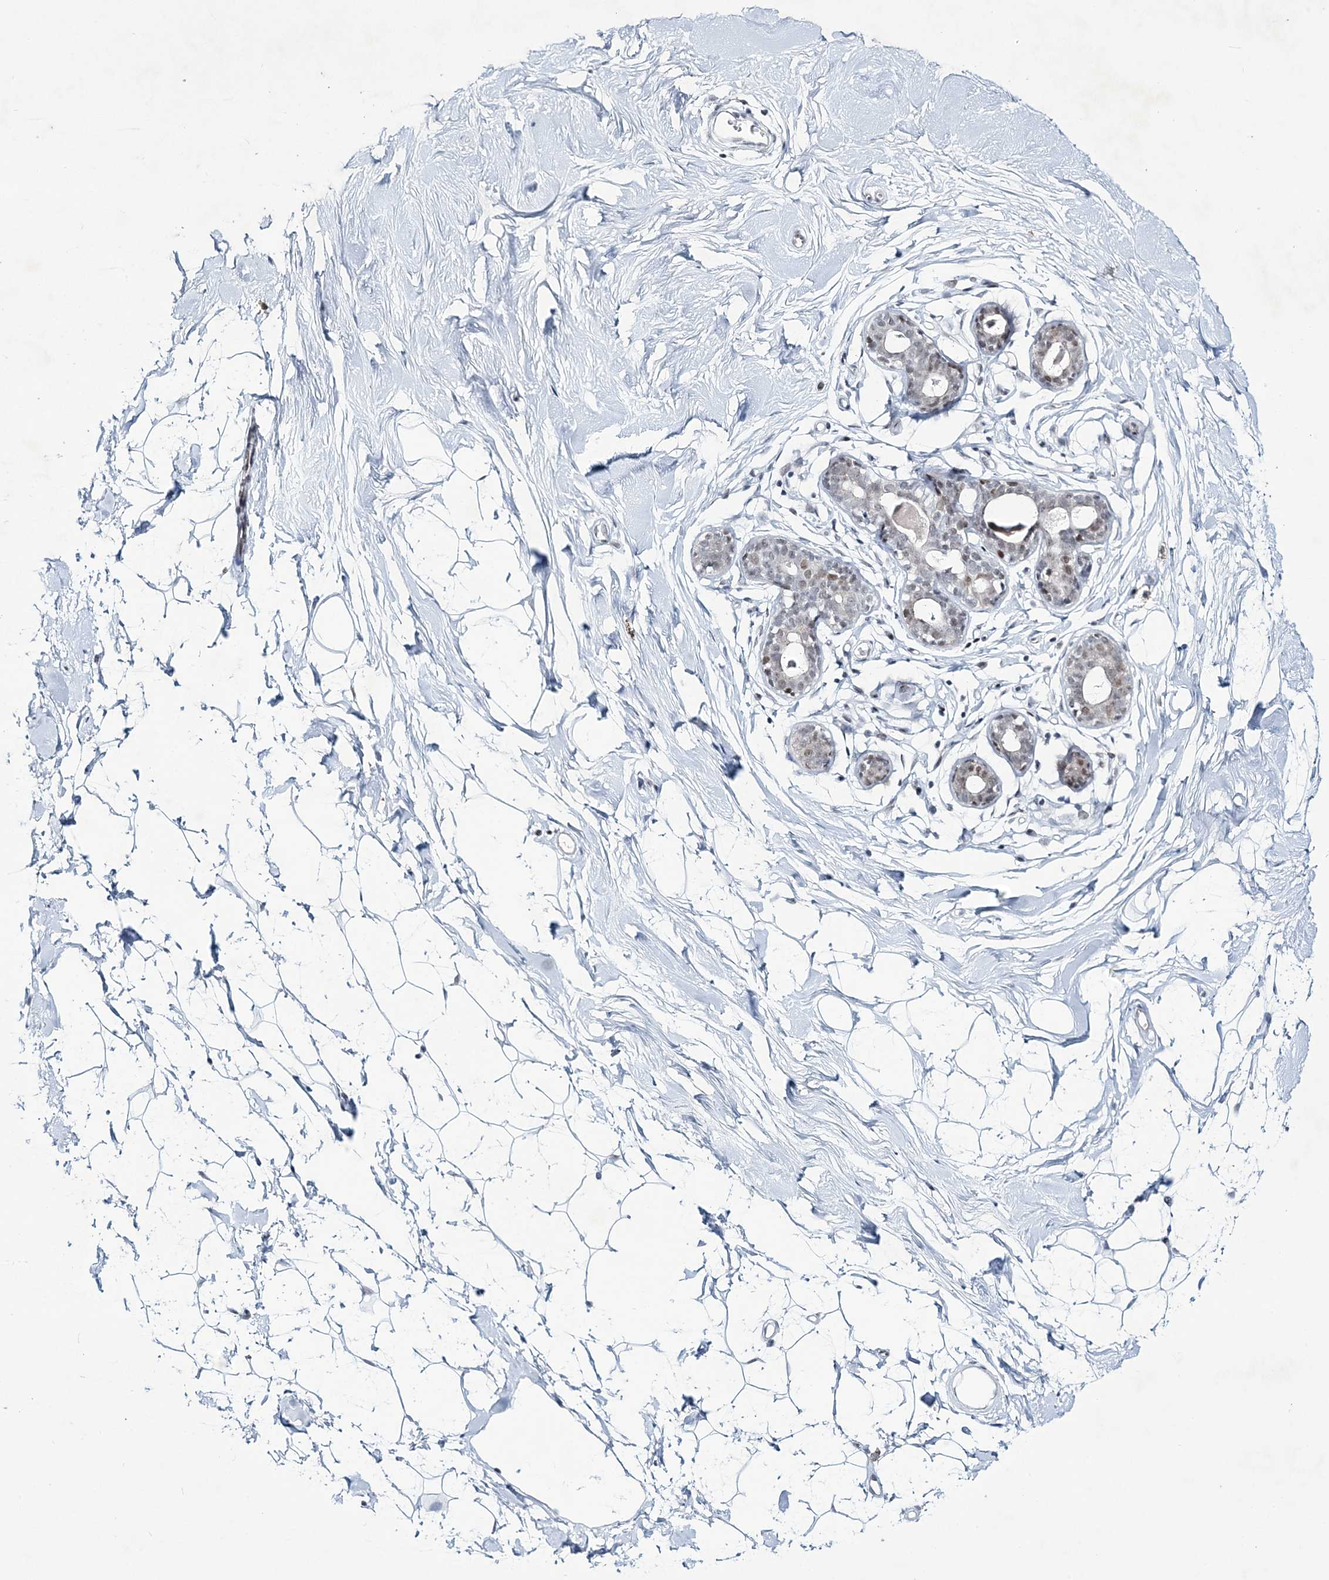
{"staining": {"intensity": "negative", "quantity": "none", "location": "none"}, "tissue": "breast", "cell_type": "Adipocytes", "image_type": "normal", "snomed": [{"axis": "morphology", "description": "Normal tissue, NOS"}, {"axis": "topography", "description": "Breast"}], "caption": "Immunohistochemistry (IHC) photomicrograph of unremarkable breast: breast stained with DAB reveals no significant protein positivity in adipocytes. Nuclei are stained in blue.", "gene": "LRRFIP2", "patient": {"sex": "female", "age": 26}}